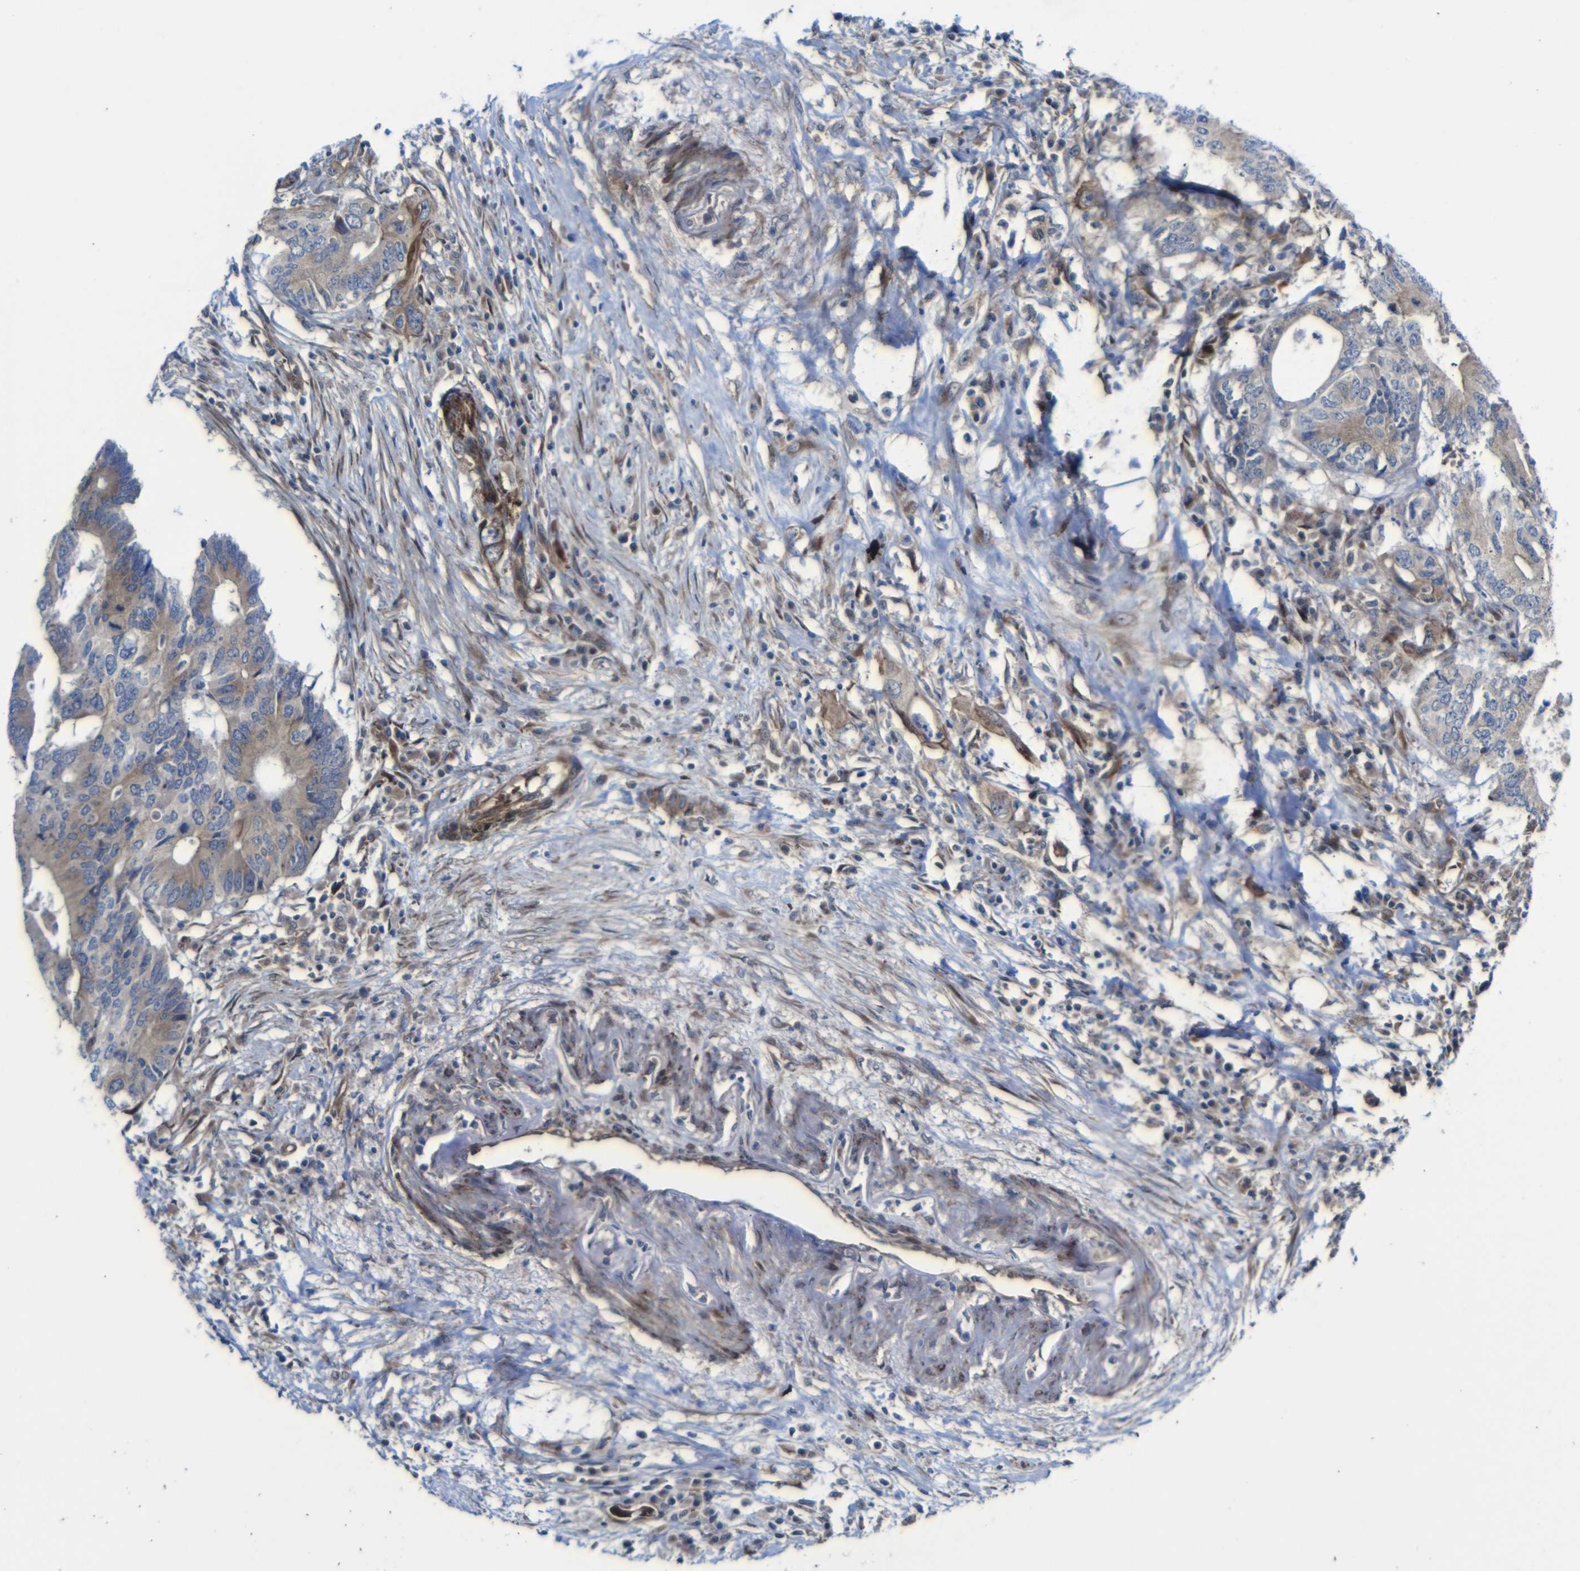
{"staining": {"intensity": "moderate", "quantity": ">75%", "location": "cytoplasmic/membranous"}, "tissue": "colorectal cancer", "cell_type": "Tumor cells", "image_type": "cancer", "snomed": [{"axis": "morphology", "description": "Adenocarcinoma, NOS"}, {"axis": "topography", "description": "Colon"}], "caption": "Colorectal cancer (adenocarcinoma) tissue demonstrates moderate cytoplasmic/membranous positivity in approximately >75% of tumor cells", "gene": "PARP14", "patient": {"sex": "male", "age": 71}}